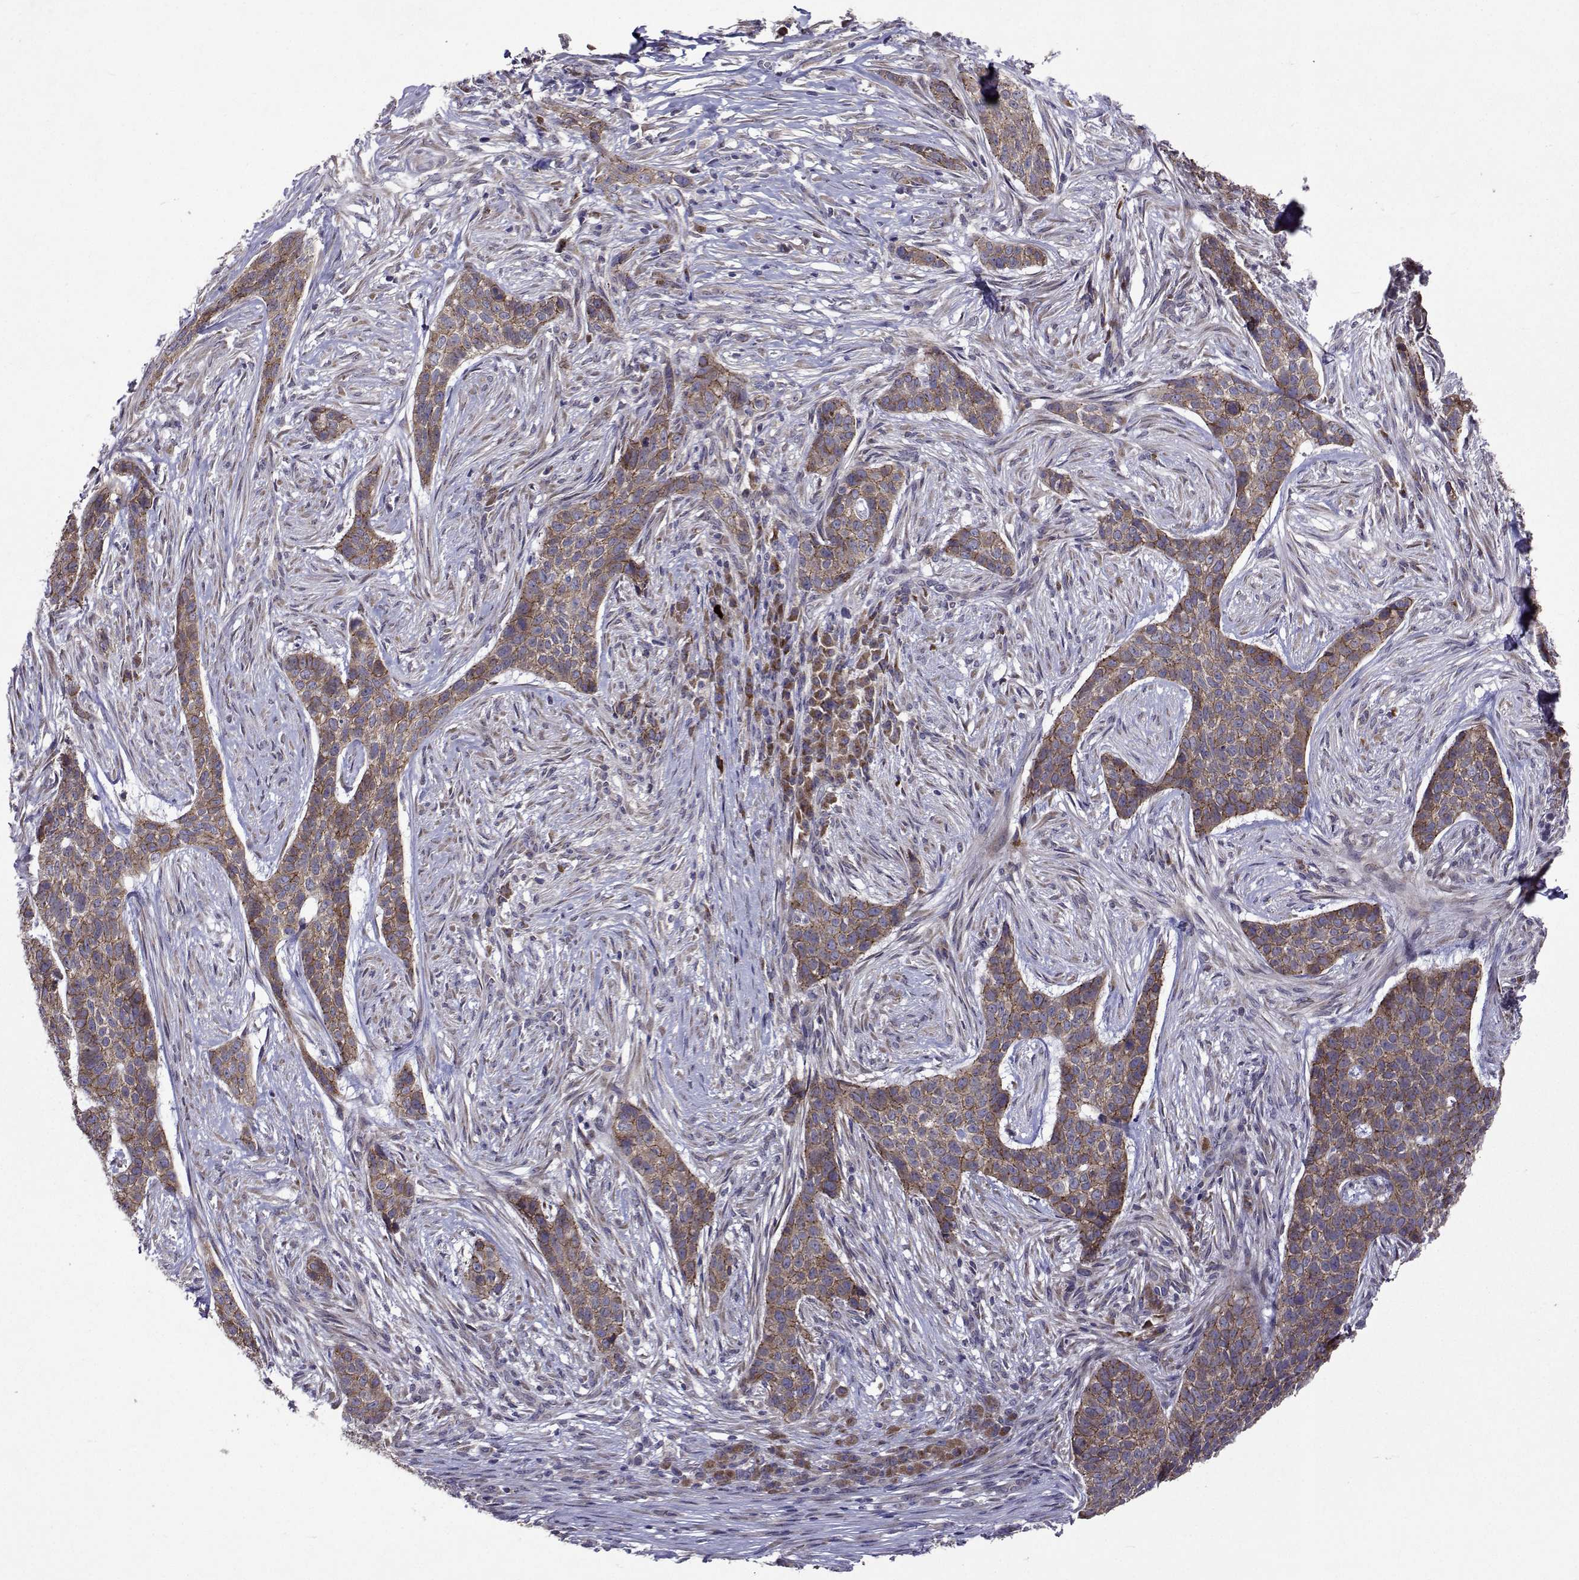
{"staining": {"intensity": "weak", "quantity": ">75%", "location": "cytoplasmic/membranous"}, "tissue": "skin cancer", "cell_type": "Tumor cells", "image_type": "cancer", "snomed": [{"axis": "morphology", "description": "Basal cell carcinoma"}, {"axis": "topography", "description": "Skin"}], "caption": "The immunohistochemical stain shows weak cytoplasmic/membranous staining in tumor cells of skin cancer tissue.", "gene": "TARBP2", "patient": {"sex": "female", "age": 69}}